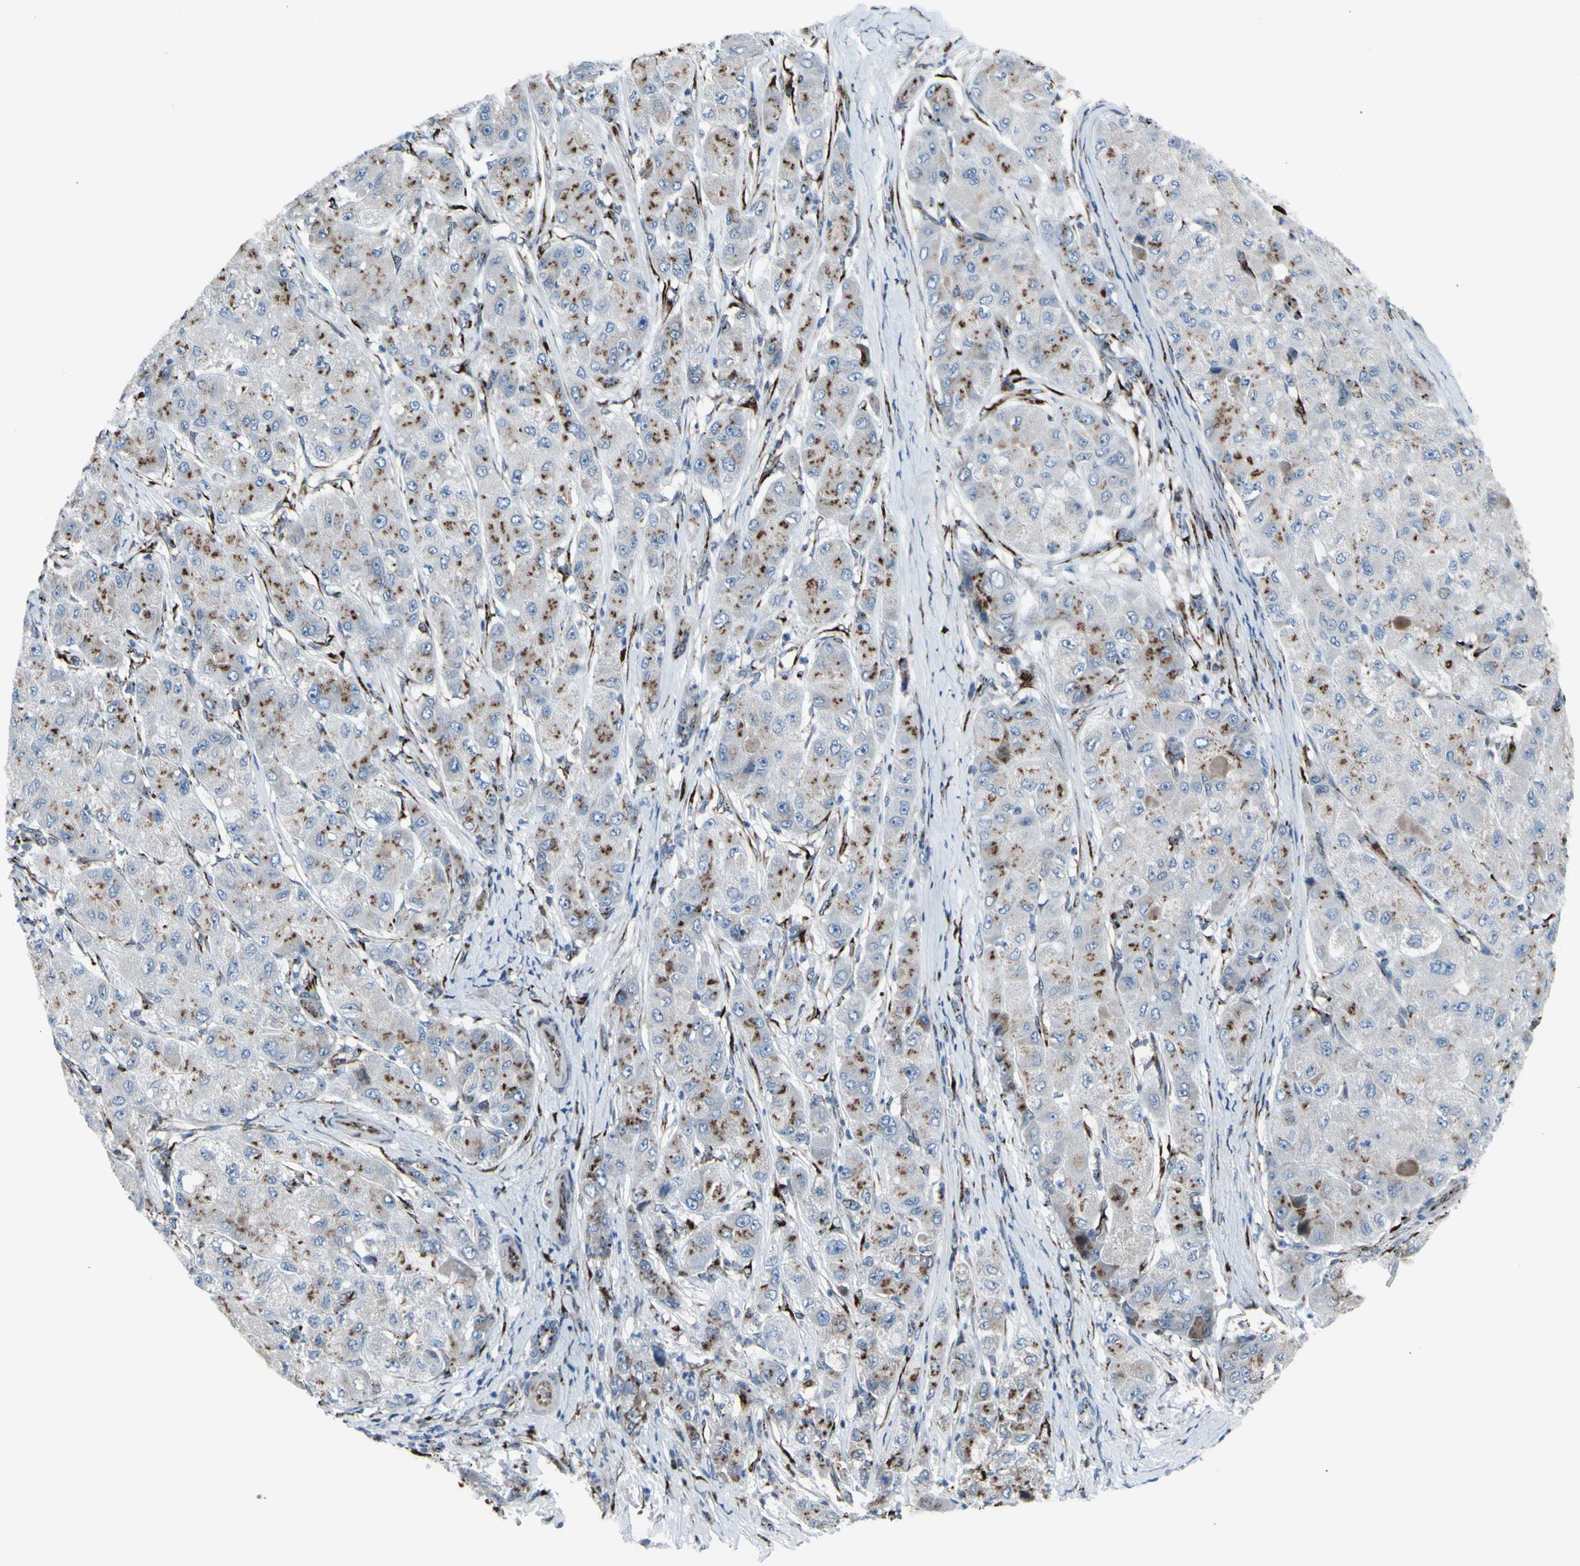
{"staining": {"intensity": "moderate", "quantity": "25%-75%", "location": "cytoplasmic/membranous"}, "tissue": "liver cancer", "cell_type": "Tumor cells", "image_type": "cancer", "snomed": [{"axis": "morphology", "description": "Carcinoma, Hepatocellular, NOS"}, {"axis": "topography", "description": "Liver"}], "caption": "A medium amount of moderate cytoplasmic/membranous expression is present in approximately 25%-75% of tumor cells in liver cancer tissue.", "gene": "GLG1", "patient": {"sex": "male", "age": 80}}